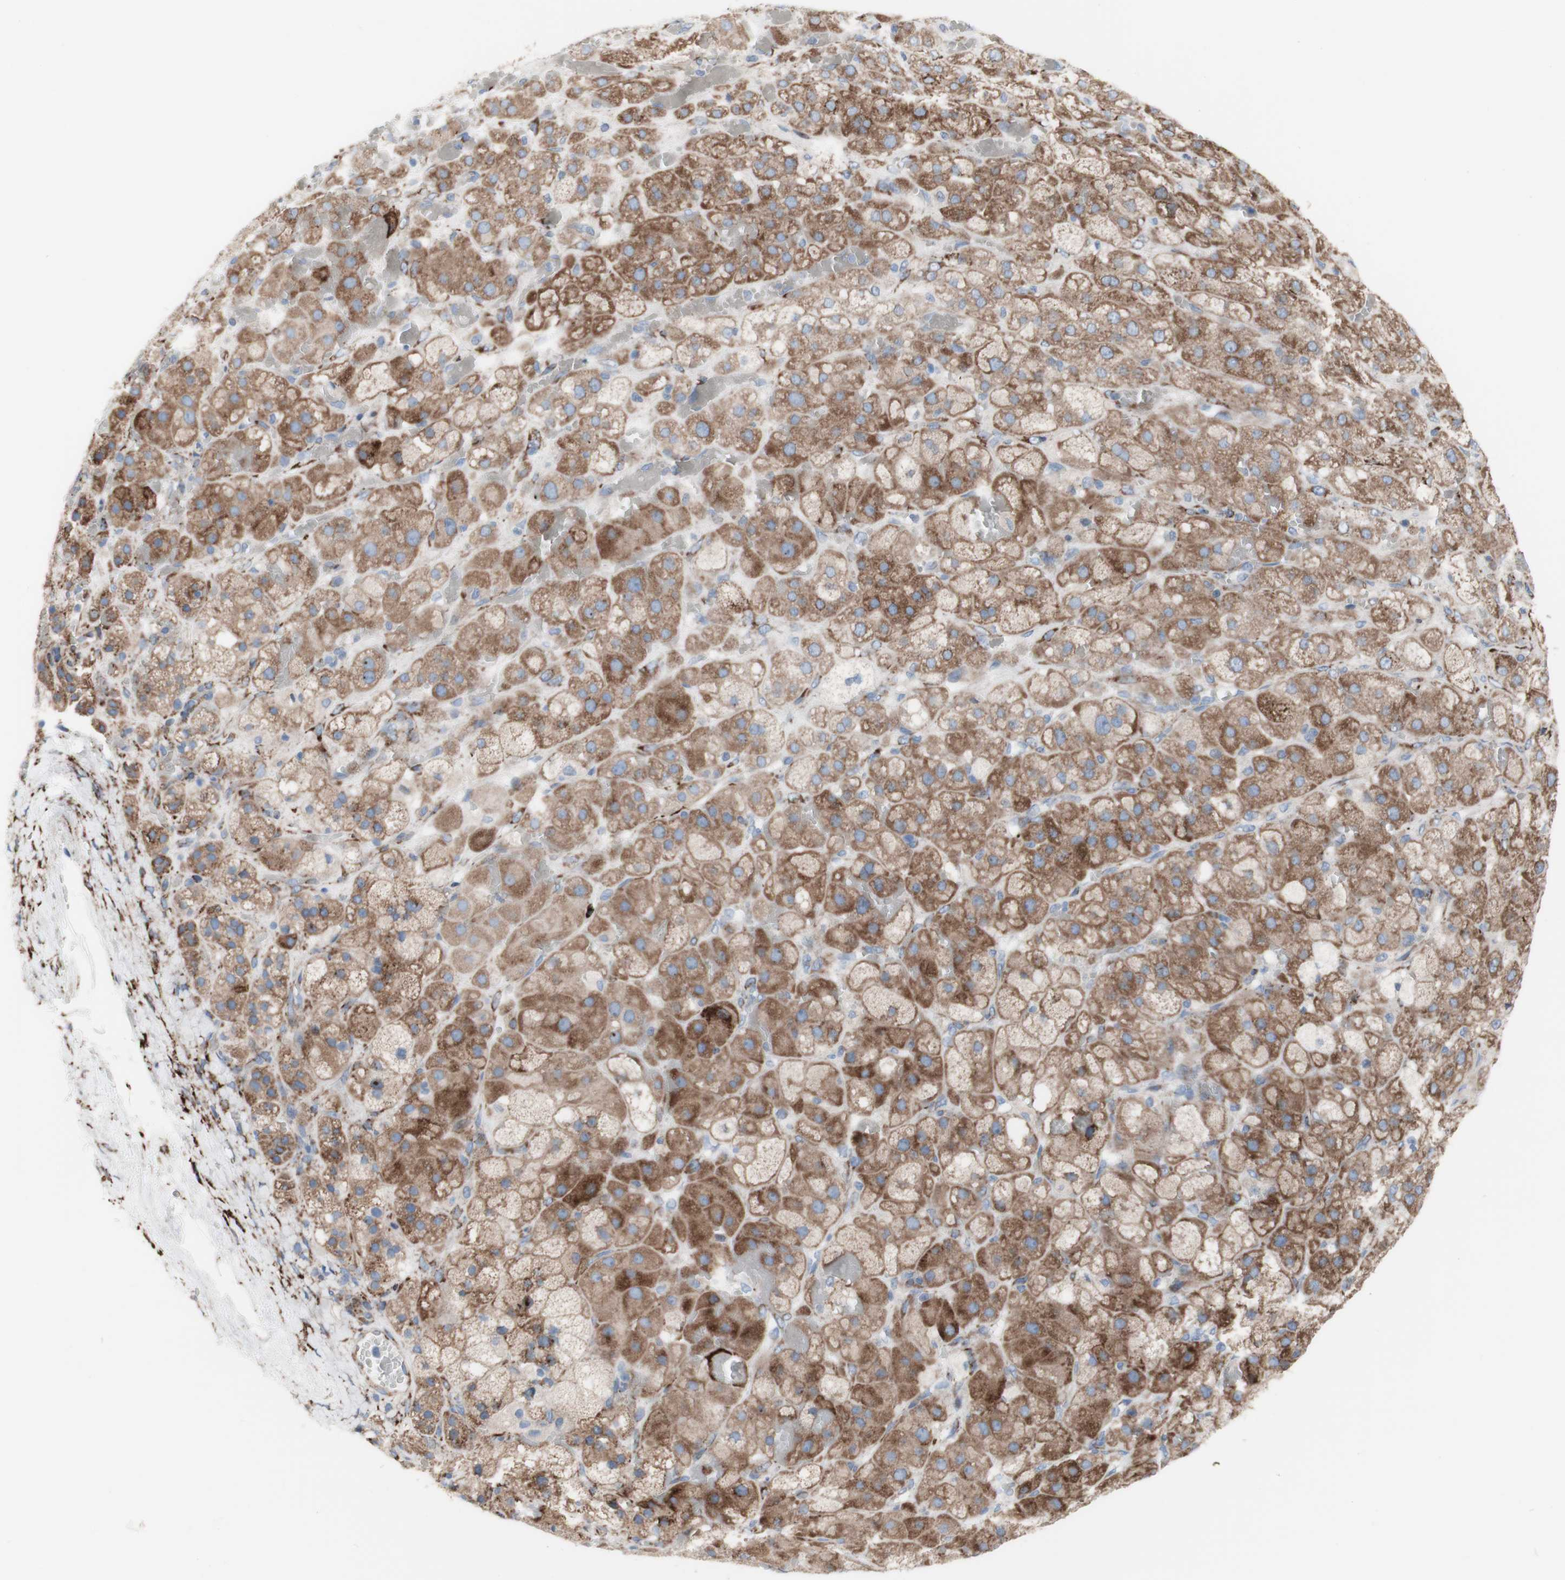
{"staining": {"intensity": "moderate", "quantity": "25%-75%", "location": "cytoplasmic/membranous"}, "tissue": "adrenal gland", "cell_type": "Glandular cells", "image_type": "normal", "snomed": [{"axis": "morphology", "description": "Normal tissue, NOS"}, {"axis": "topography", "description": "Adrenal gland"}], "caption": "There is medium levels of moderate cytoplasmic/membranous positivity in glandular cells of benign adrenal gland, as demonstrated by immunohistochemical staining (brown color).", "gene": "AGPAT5", "patient": {"sex": "female", "age": 47}}